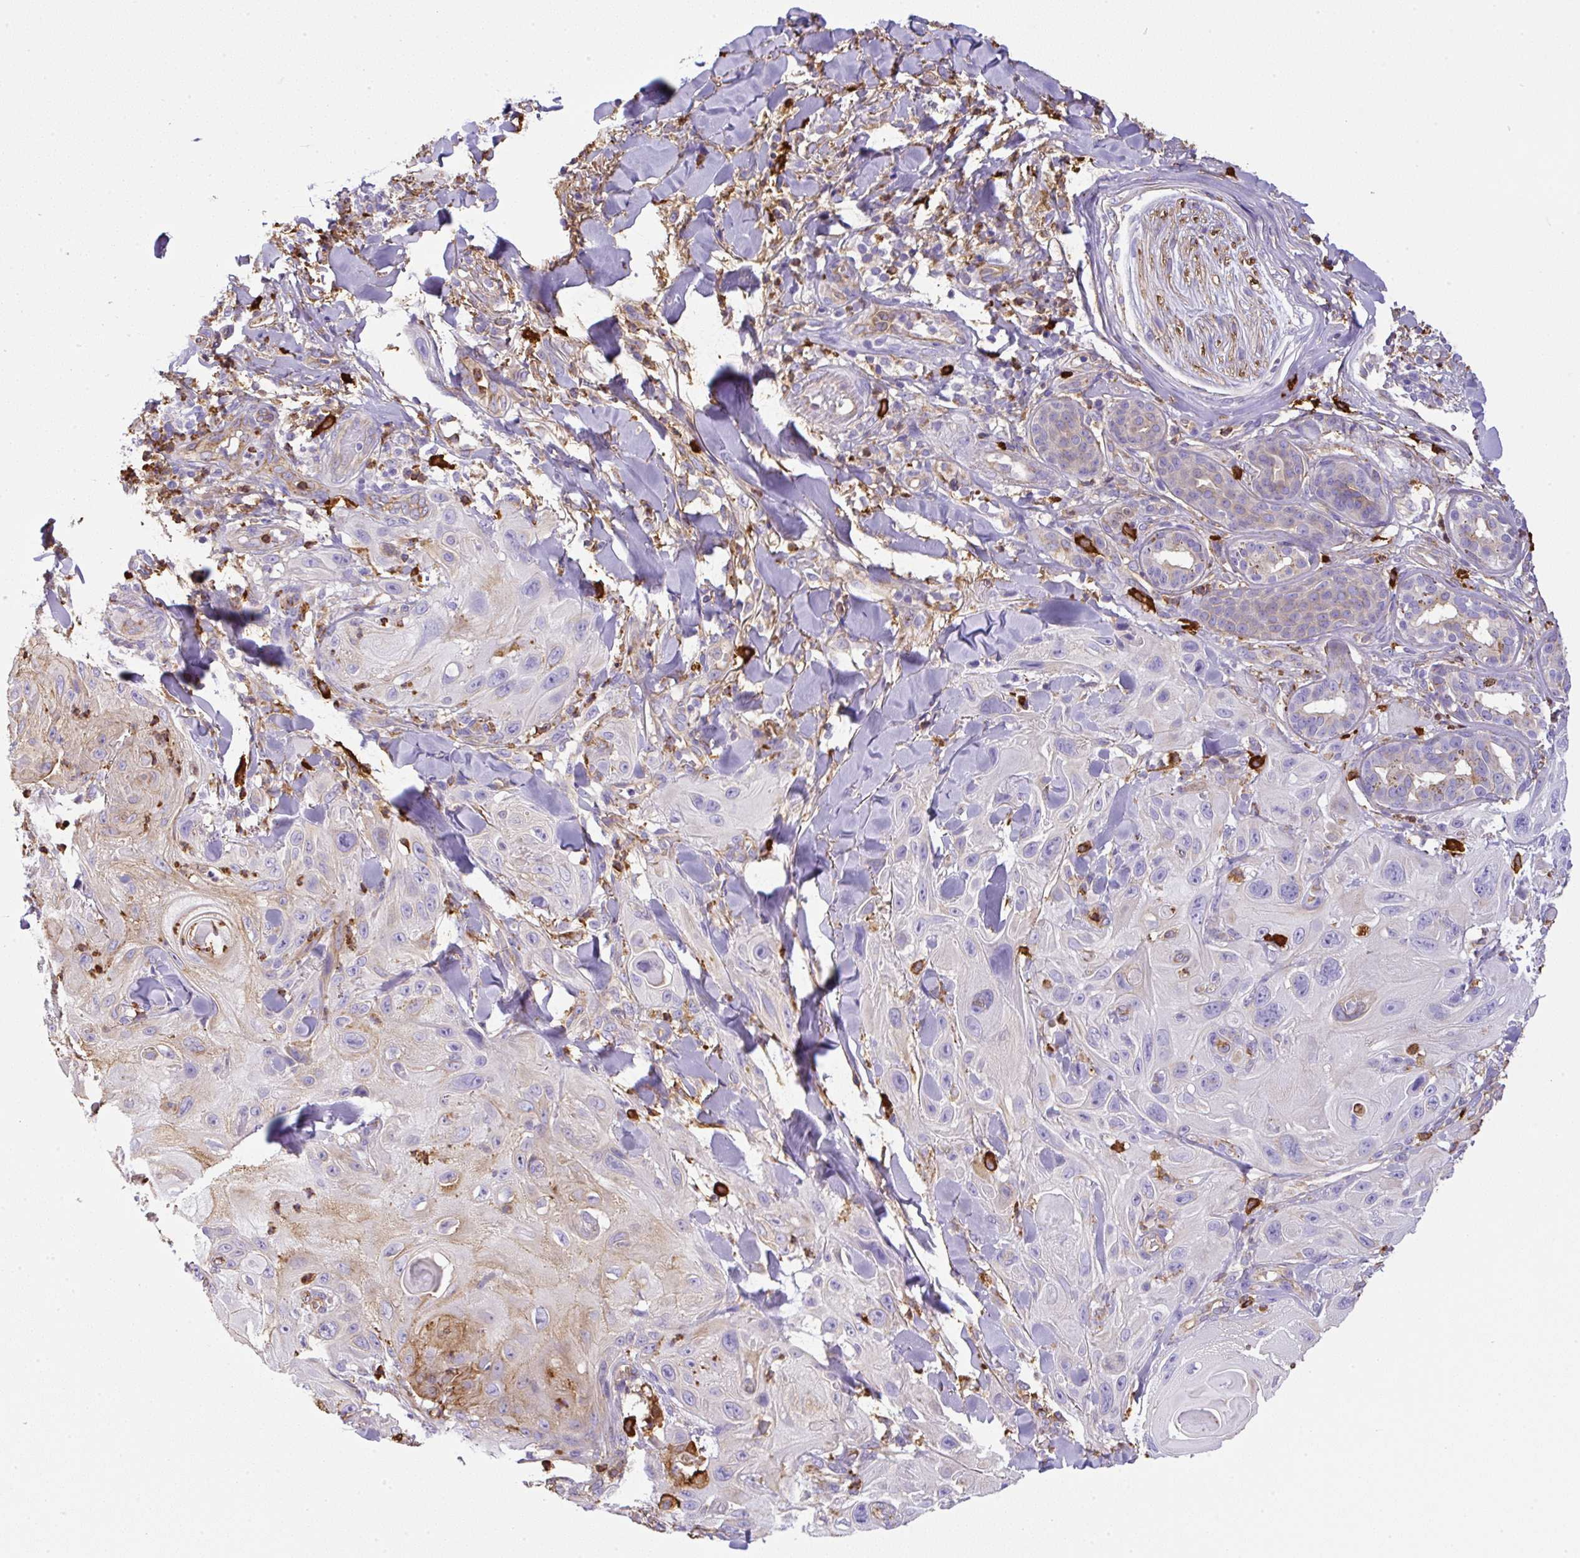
{"staining": {"intensity": "negative", "quantity": "none", "location": "none"}, "tissue": "skin cancer", "cell_type": "Tumor cells", "image_type": "cancer", "snomed": [{"axis": "morphology", "description": "Normal tissue, NOS"}, {"axis": "morphology", "description": "Squamous cell carcinoma, NOS"}, {"axis": "topography", "description": "Skin"}], "caption": "Skin cancer (squamous cell carcinoma) stained for a protein using IHC reveals no positivity tumor cells.", "gene": "MAGEB5", "patient": {"sex": "male", "age": 72}}